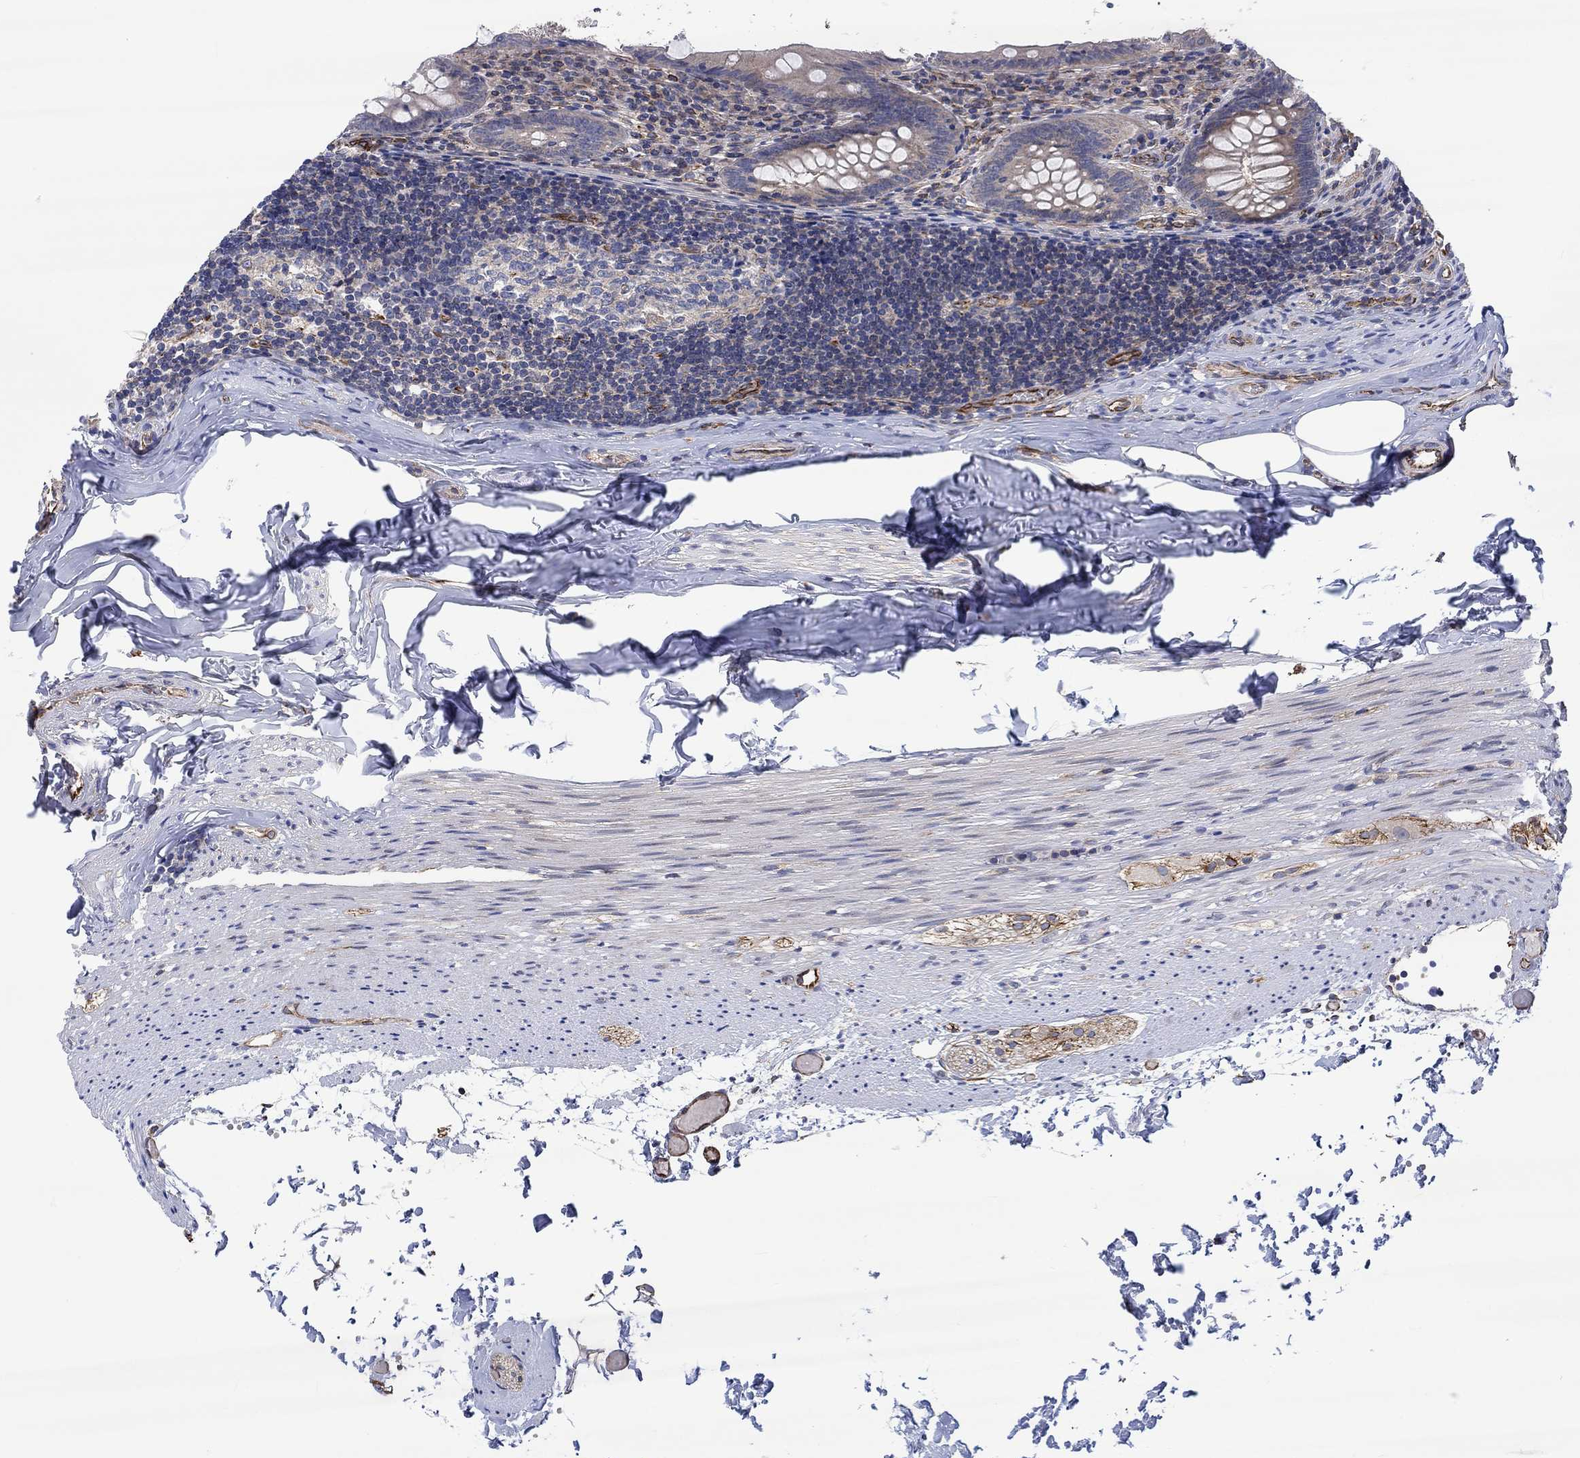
{"staining": {"intensity": "weak", "quantity": "25%-75%", "location": "cytoplasmic/membranous"}, "tissue": "appendix", "cell_type": "Glandular cells", "image_type": "normal", "snomed": [{"axis": "morphology", "description": "Normal tissue, NOS"}, {"axis": "topography", "description": "Appendix"}], "caption": "High-power microscopy captured an immunohistochemistry (IHC) micrograph of benign appendix, revealing weak cytoplasmic/membranous expression in approximately 25%-75% of glandular cells.", "gene": "CAMK1D", "patient": {"sex": "female", "age": 23}}